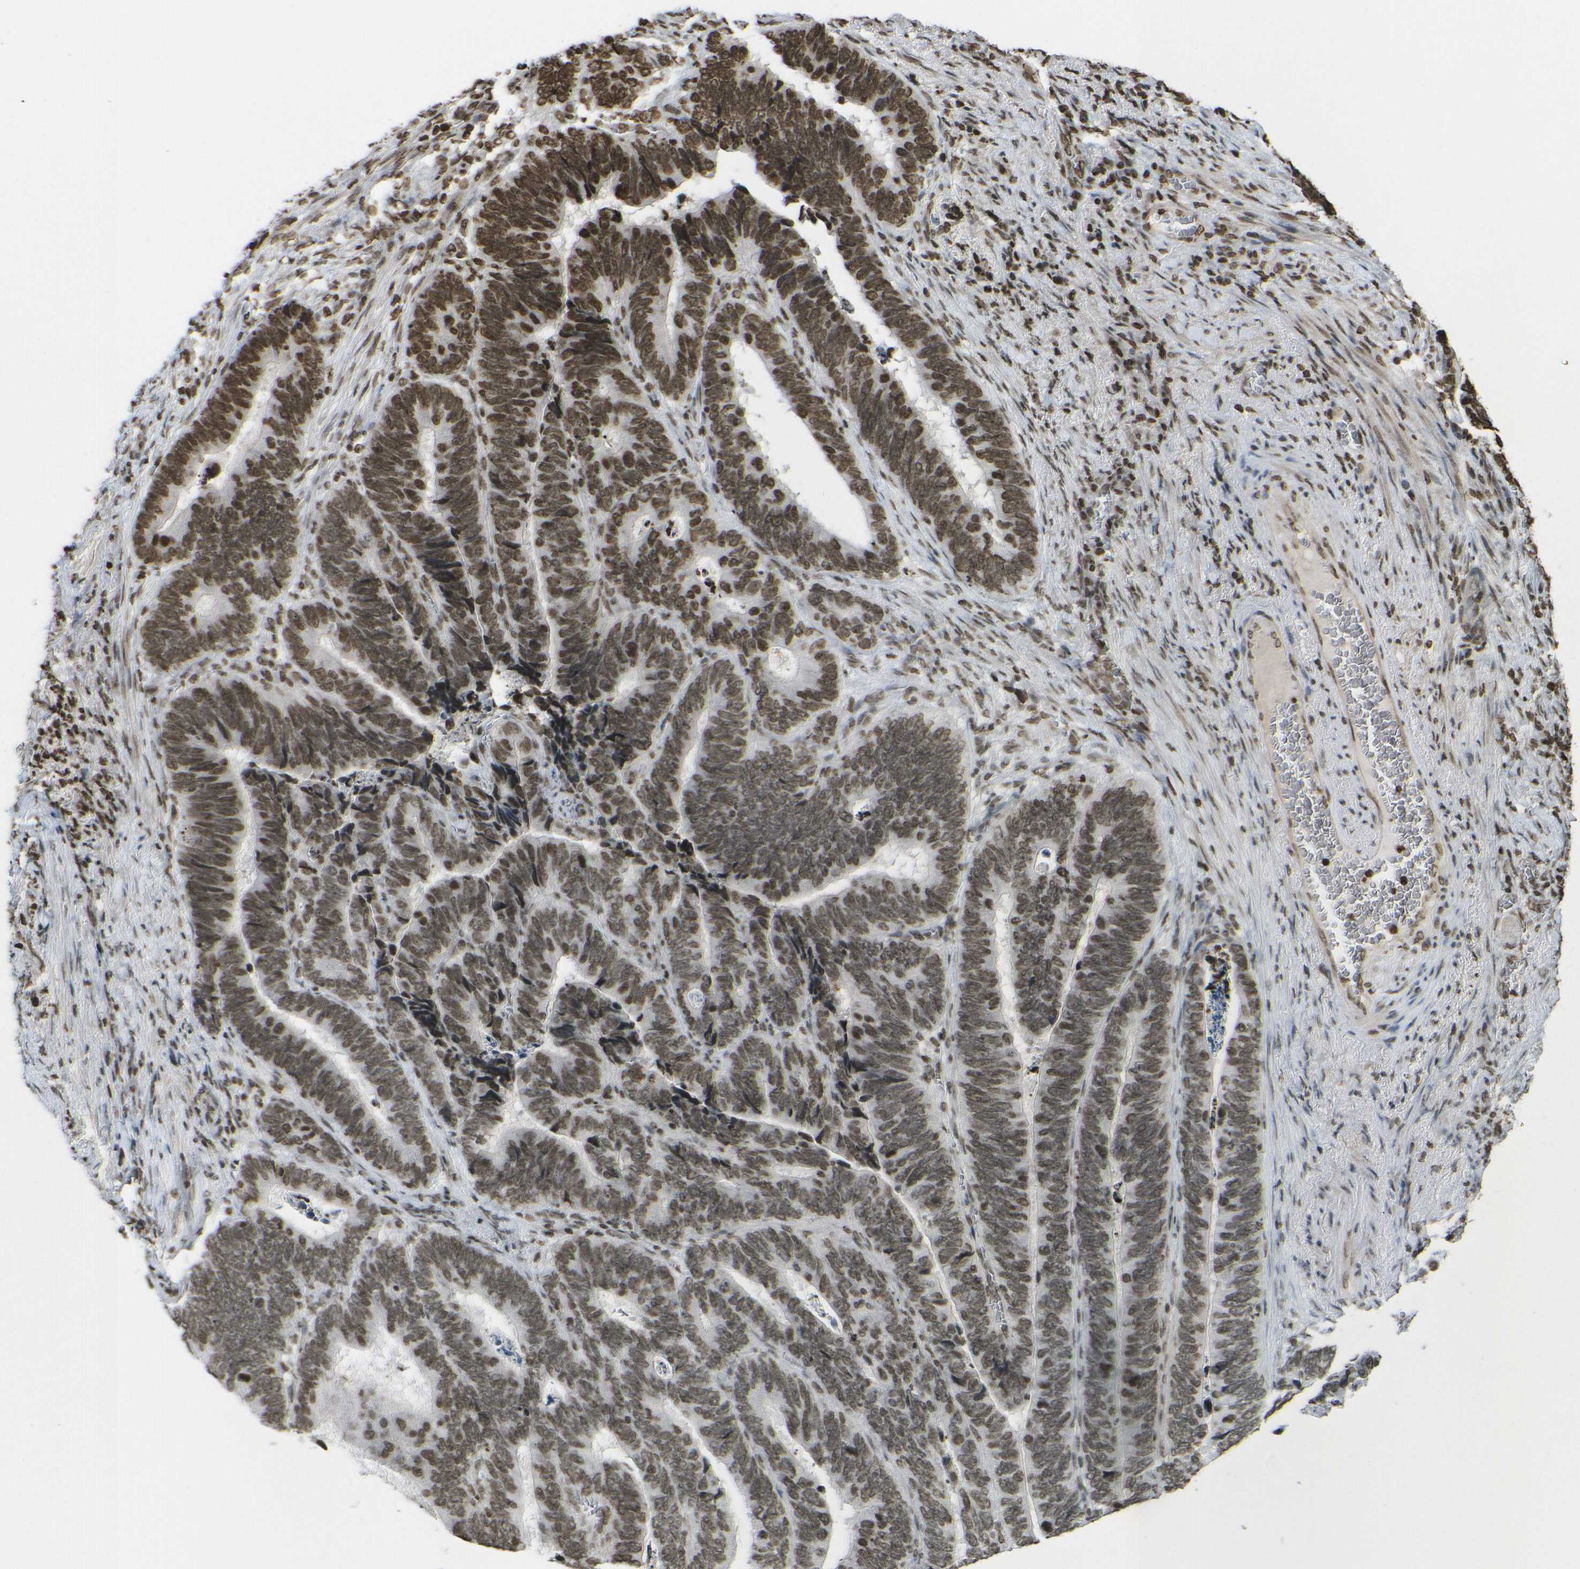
{"staining": {"intensity": "strong", "quantity": ">75%", "location": "nuclear"}, "tissue": "colorectal cancer", "cell_type": "Tumor cells", "image_type": "cancer", "snomed": [{"axis": "morphology", "description": "Adenocarcinoma, NOS"}, {"axis": "topography", "description": "Colon"}], "caption": "A high amount of strong nuclear positivity is seen in approximately >75% of tumor cells in adenocarcinoma (colorectal) tissue.", "gene": "H4C16", "patient": {"sex": "male", "age": 72}}